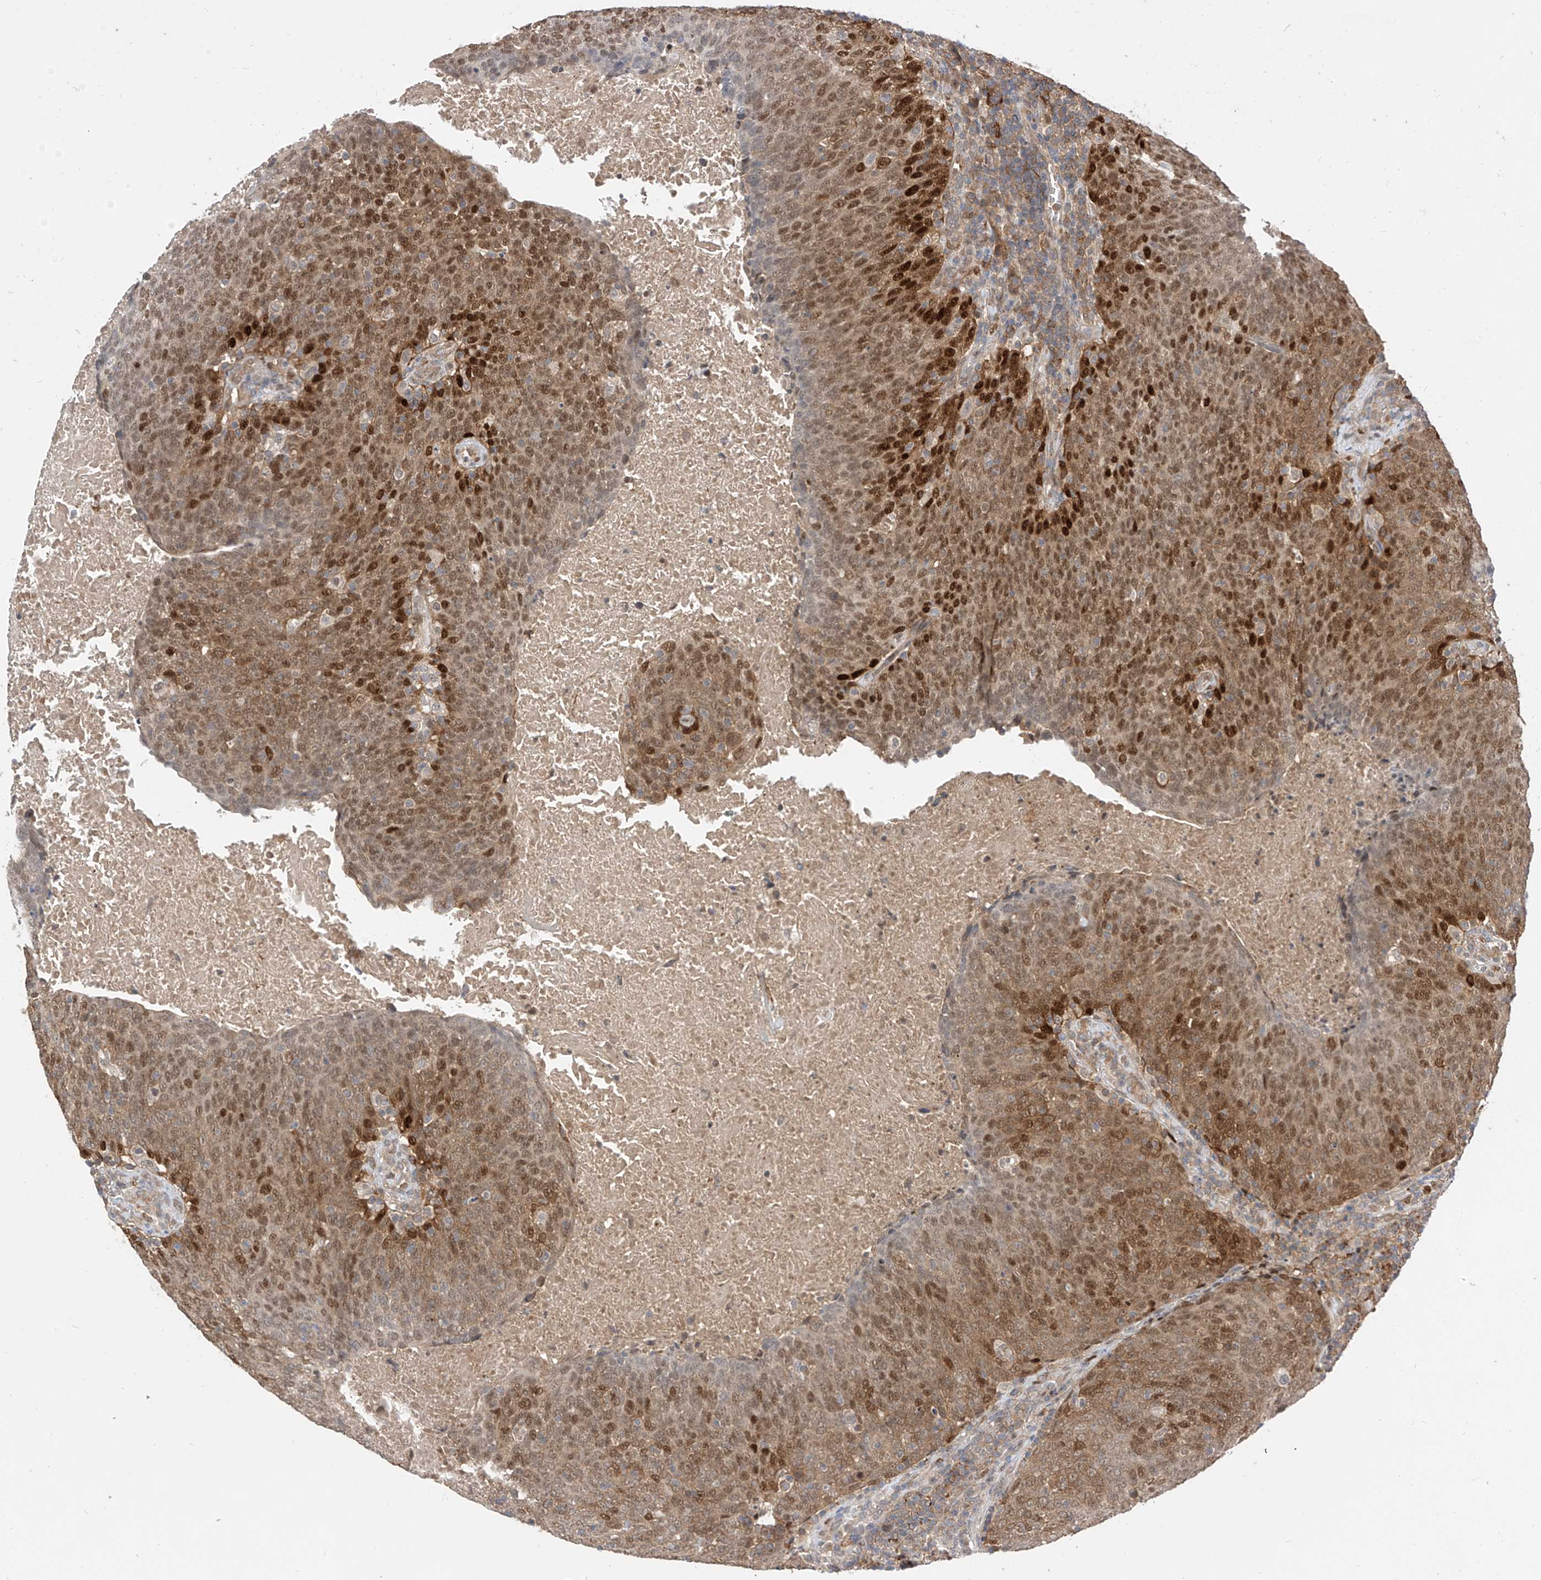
{"staining": {"intensity": "strong", "quantity": "25%-75%", "location": "nuclear"}, "tissue": "head and neck cancer", "cell_type": "Tumor cells", "image_type": "cancer", "snomed": [{"axis": "morphology", "description": "Squamous cell carcinoma, NOS"}, {"axis": "morphology", "description": "Squamous cell carcinoma, metastatic, NOS"}, {"axis": "topography", "description": "Lymph node"}, {"axis": "topography", "description": "Head-Neck"}], "caption": "Immunohistochemistry (IHC) photomicrograph of neoplastic tissue: human squamous cell carcinoma (head and neck) stained using immunohistochemistry exhibits high levels of strong protein expression localized specifically in the nuclear of tumor cells, appearing as a nuclear brown color.", "gene": "MRTFA", "patient": {"sex": "male", "age": 62}}